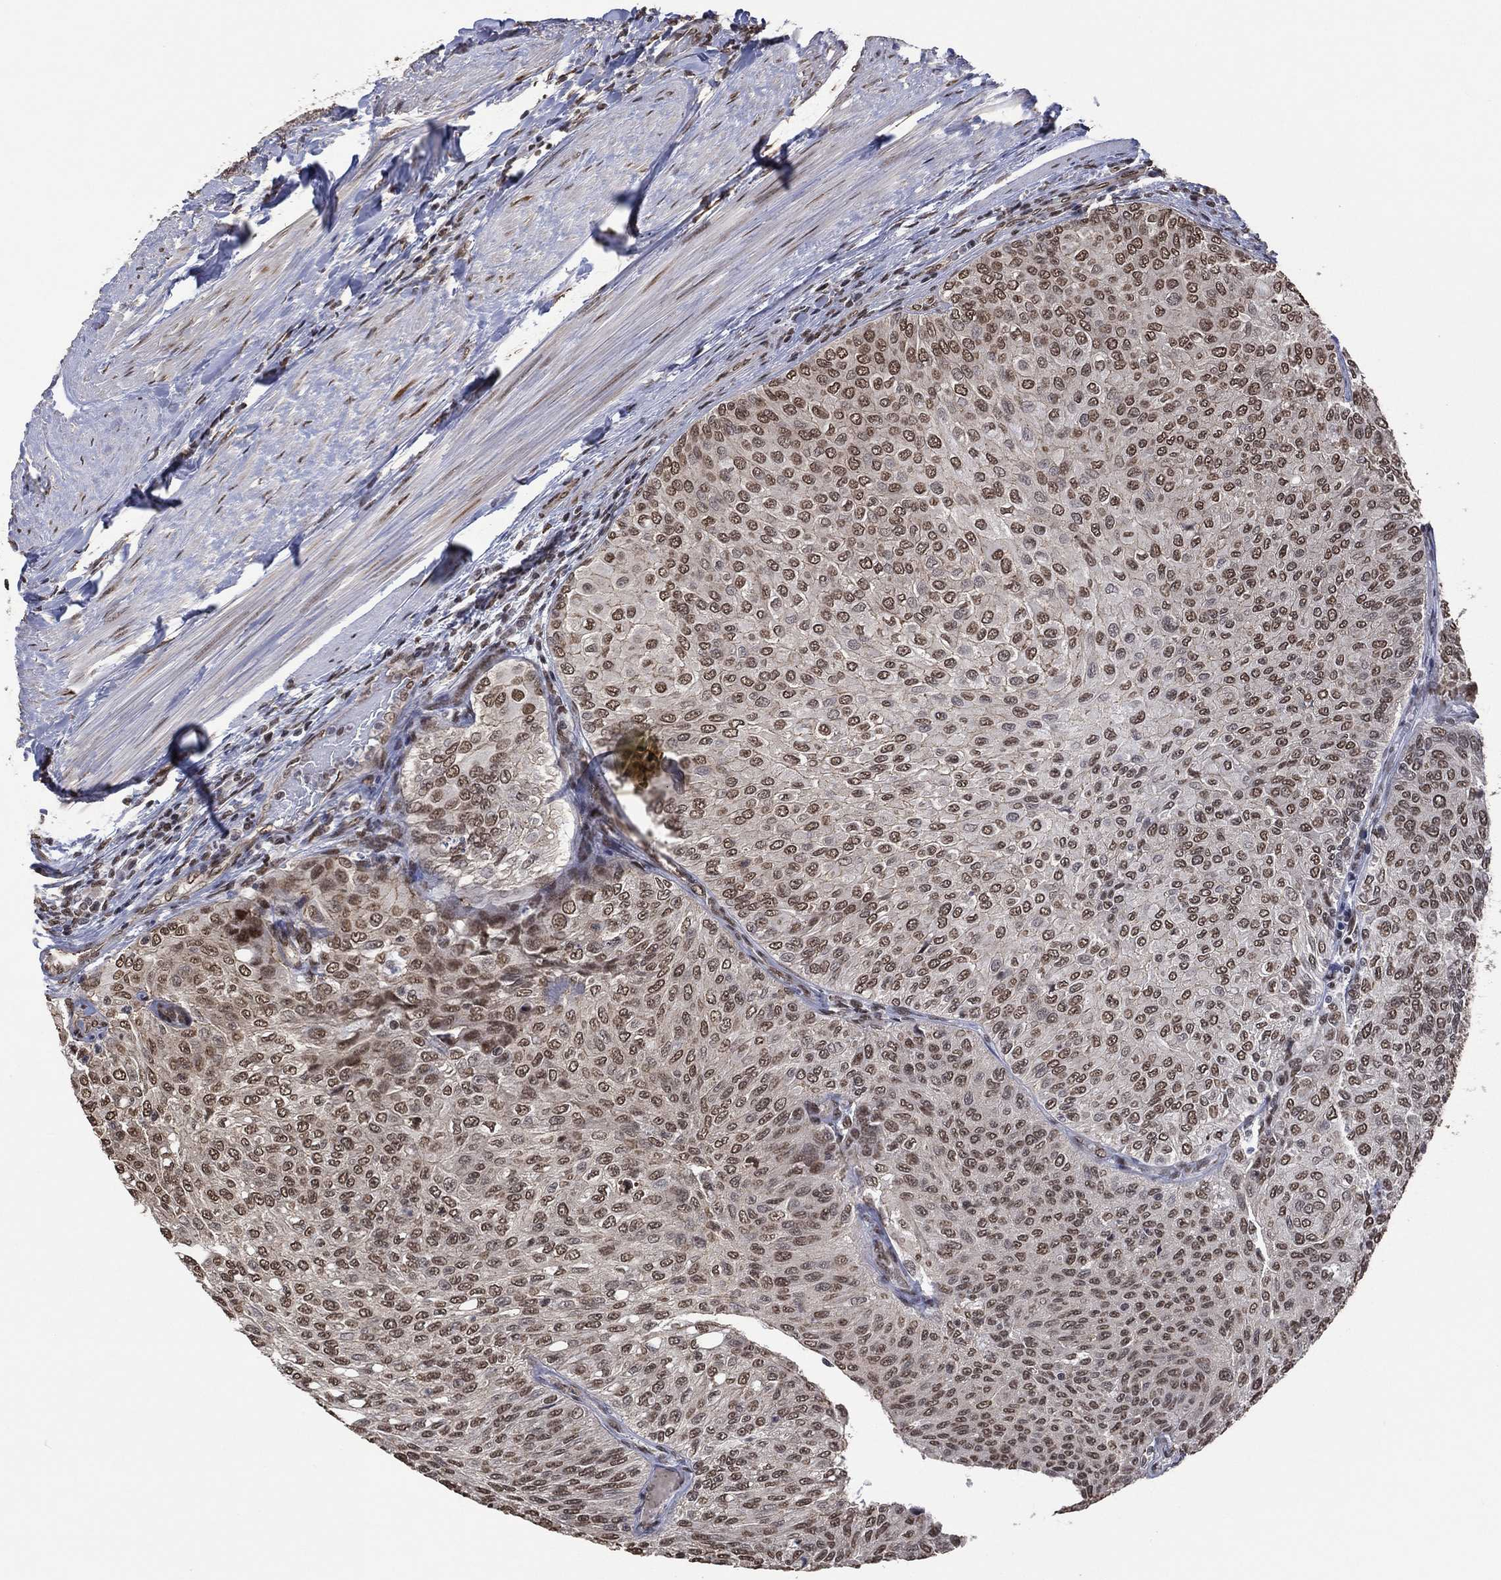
{"staining": {"intensity": "weak", "quantity": ">75%", "location": "nuclear"}, "tissue": "urothelial cancer", "cell_type": "Tumor cells", "image_type": "cancer", "snomed": [{"axis": "morphology", "description": "Urothelial carcinoma, Low grade"}, {"axis": "topography", "description": "Ureter, NOS"}, {"axis": "topography", "description": "Urinary bladder"}], "caption": "Immunohistochemistry (IHC) of low-grade urothelial carcinoma shows low levels of weak nuclear positivity in about >75% of tumor cells.", "gene": "EHMT1", "patient": {"sex": "male", "age": 78}}